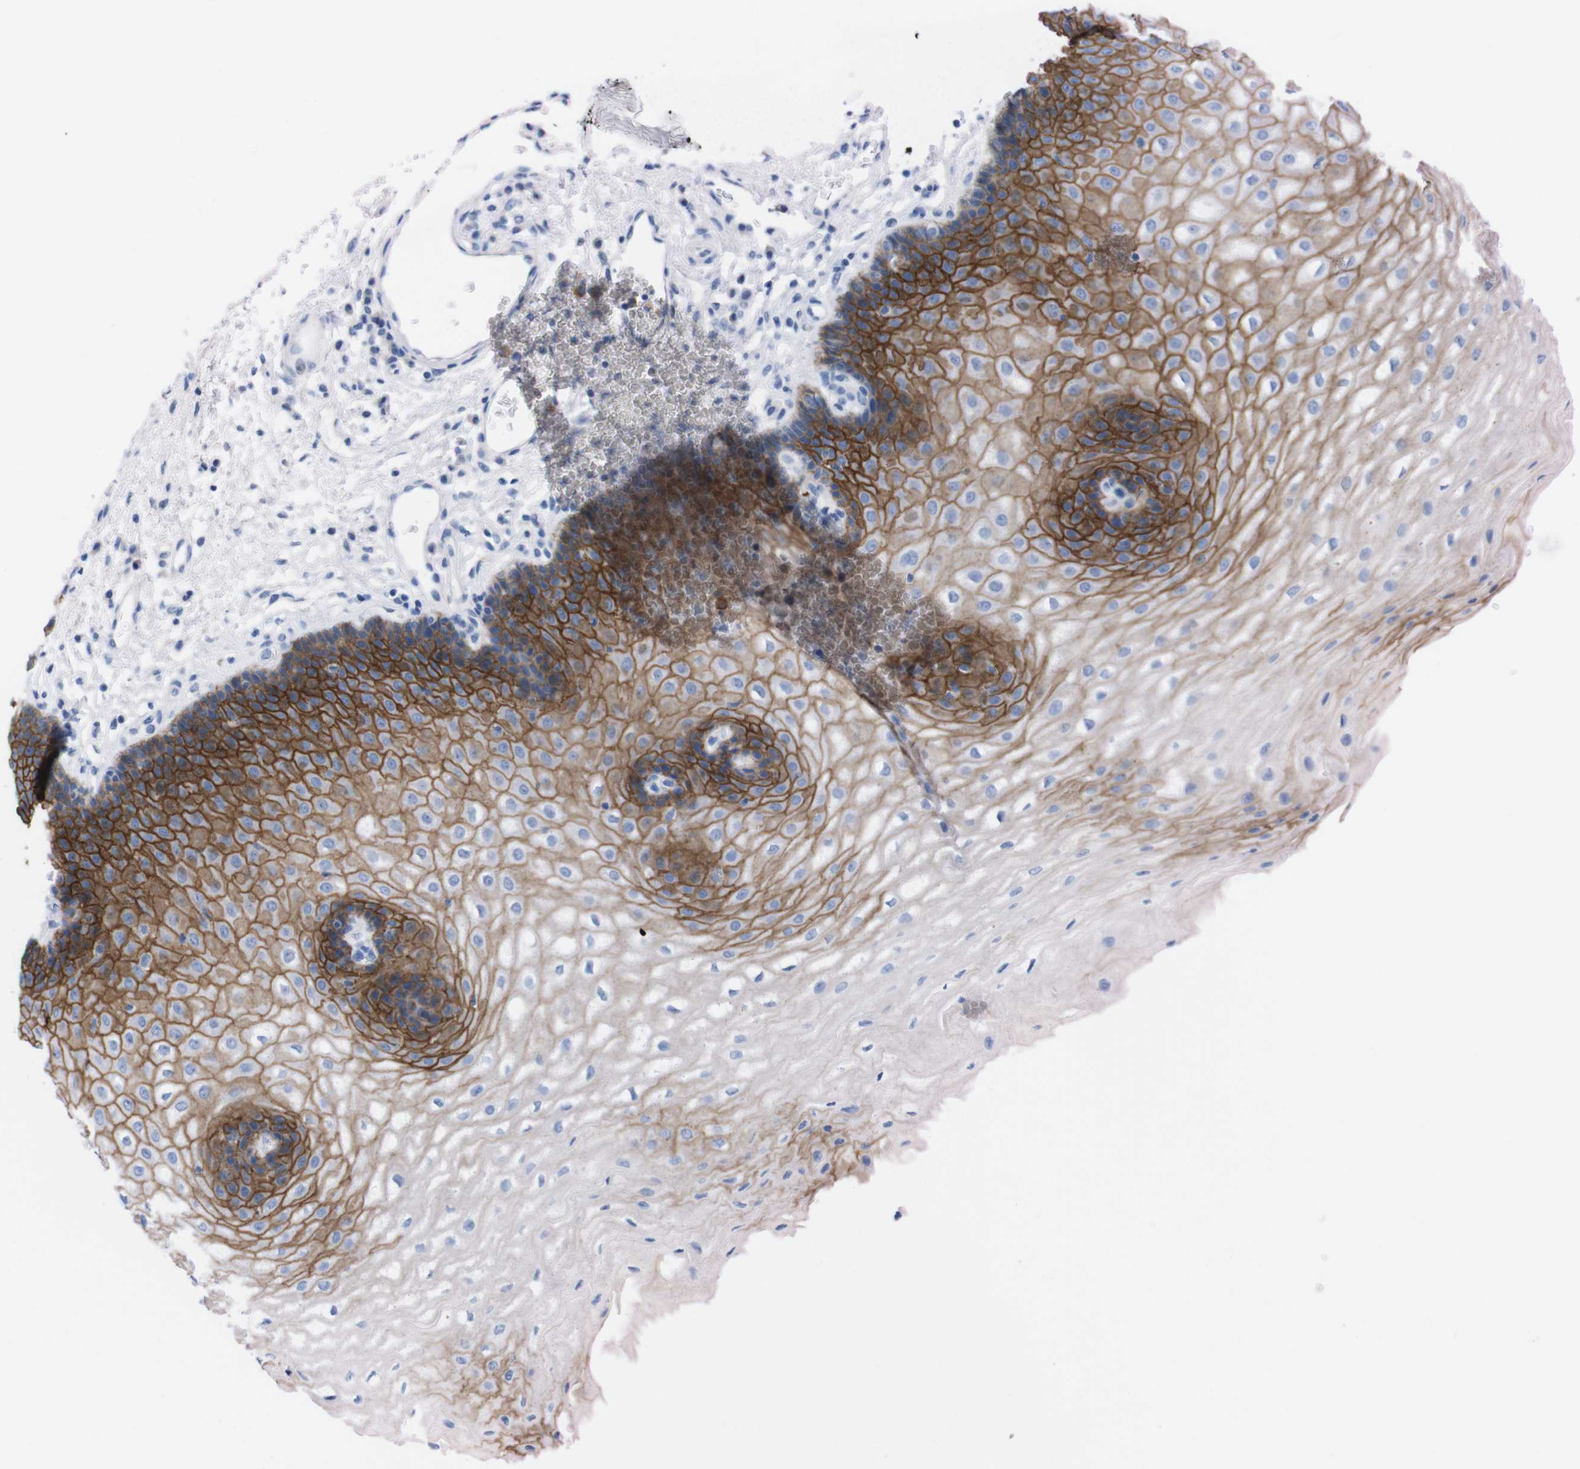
{"staining": {"intensity": "strong", "quantity": "25%-75%", "location": "cytoplasmic/membranous"}, "tissue": "esophagus", "cell_type": "Squamous epithelial cells", "image_type": "normal", "snomed": [{"axis": "morphology", "description": "Normal tissue, NOS"}, {"axis": "topography", "description": "Esophagus"}], "caption": "Immunohistochemical staining of unremarkable esophagus exhibits 25%-75% levels of strong cytoplasmic/membranous protein staining in about 25%-75% of squamous epithelial cells. Using DAB (3,3'-diaminobenzidine) (brown) and hematoxylin (blue) stains, captured at high magnification using brightfield microscopy.", "gene": "TMEM243", "patient": {"sex": "male", "age": 54}}